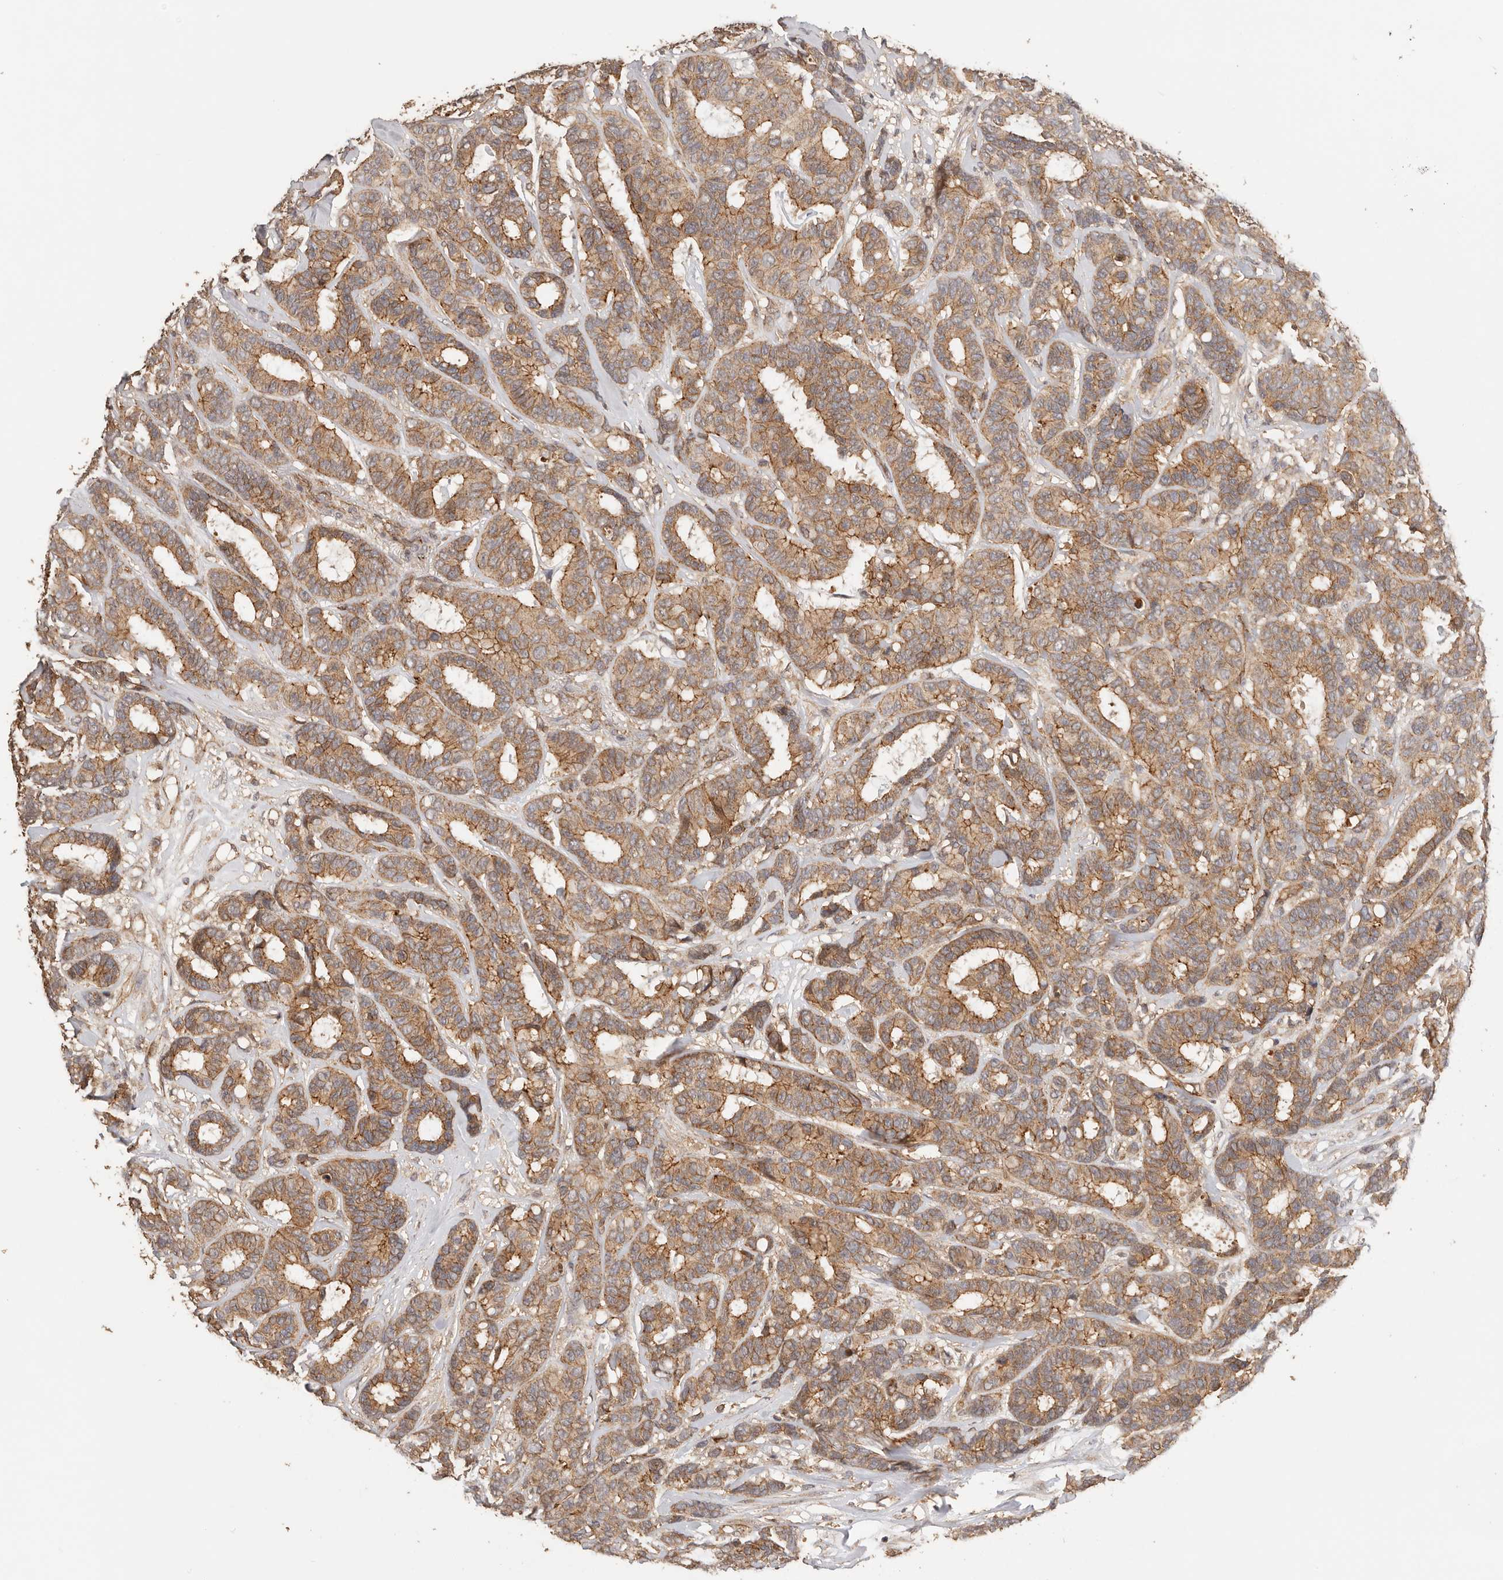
{"staining": {"intensity": "moderate", "quantity": ">75%", "location": "cytoplasmic/membranous"}, "tissue": "breast cancer", "cell_type": "Tumor cells", "image_type": "cancer", "snomed": [{"axis": "morphology", "description": "Duct carcinoma"}, {"axis": "topography", "description": "Breast"}], "caption": "Human breast cancer stained with a protein marker reveals moderate staining in tumor cells.", "gene": "AFDN", "patient": {"sex": "female", "age": 87}}